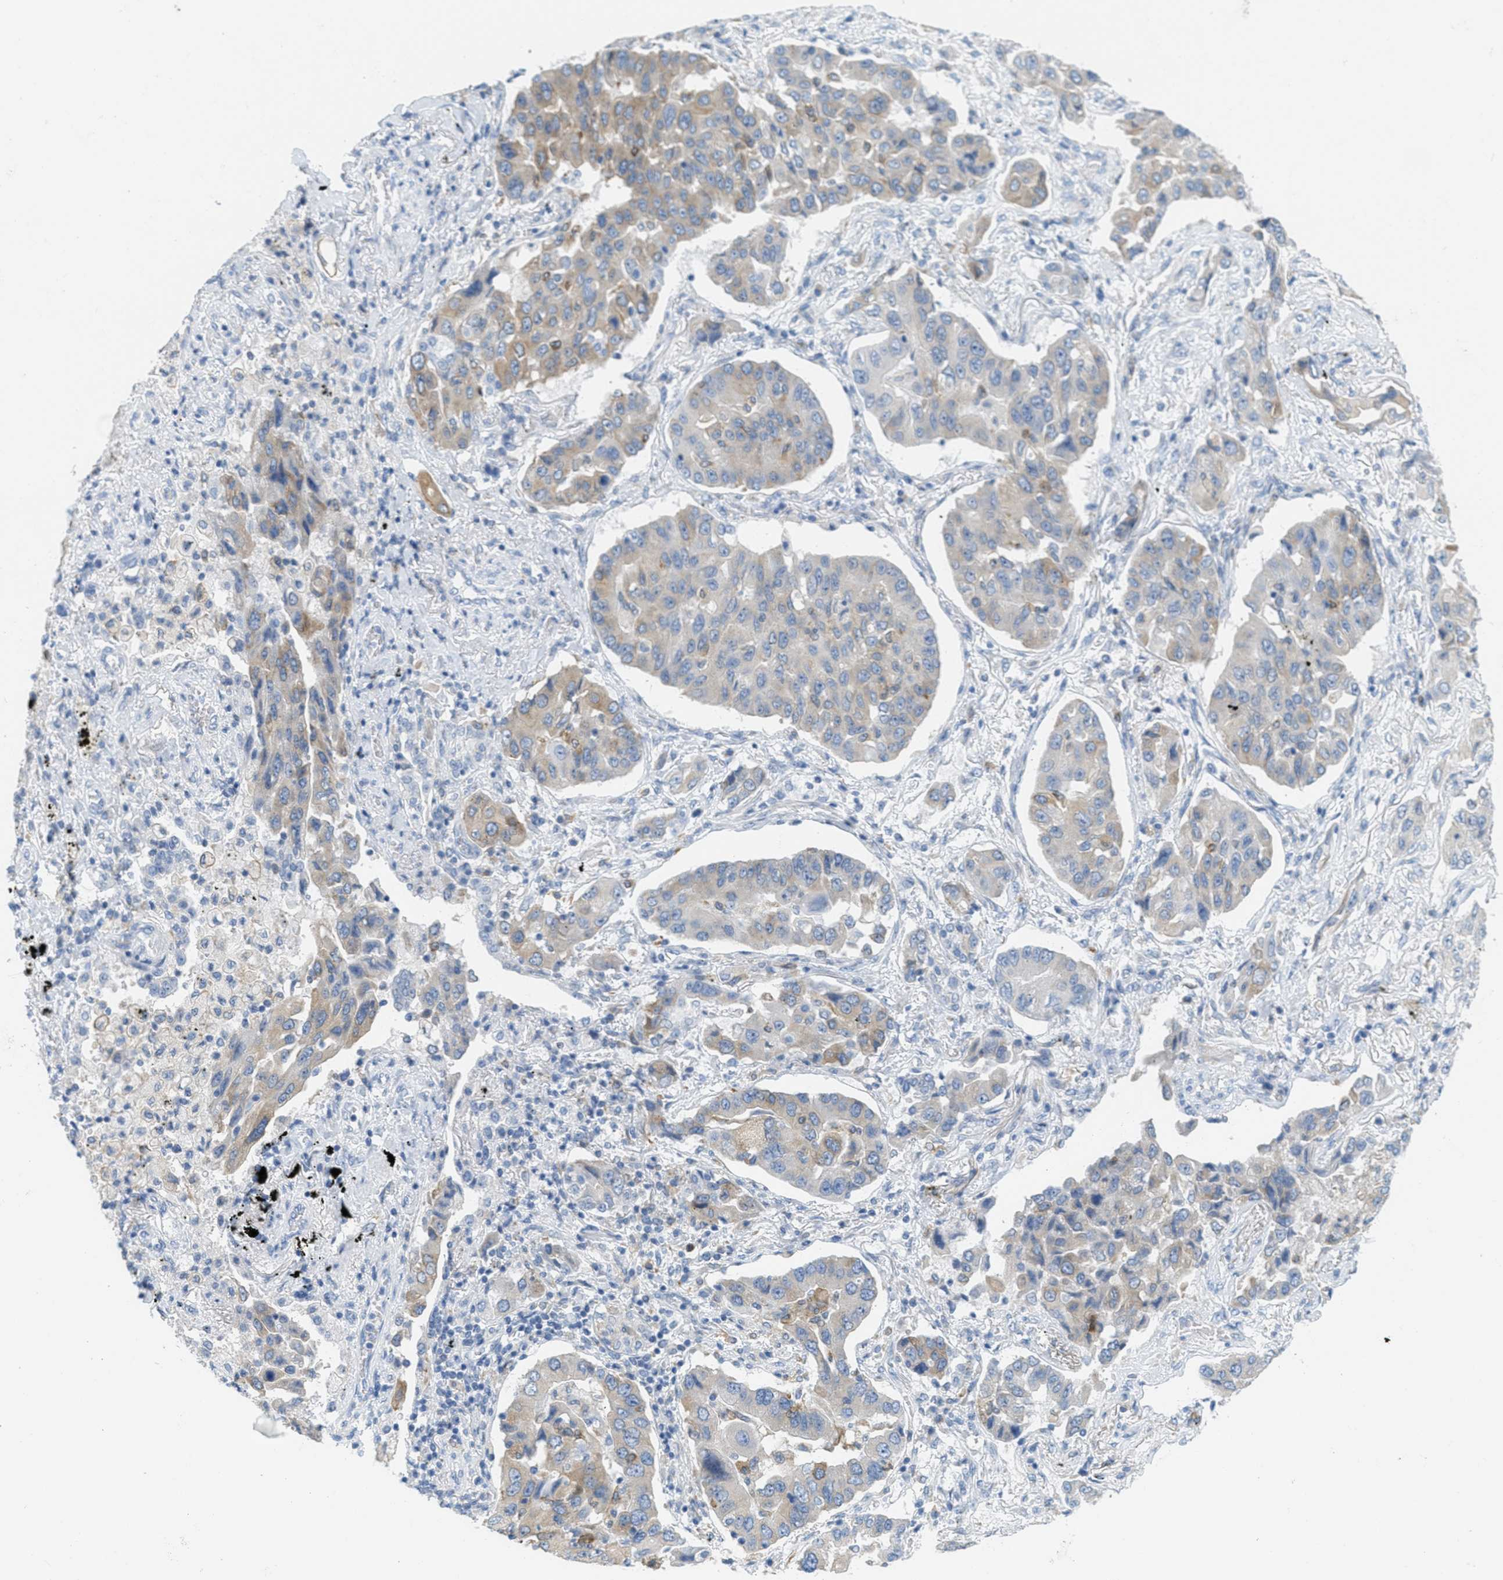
{"staining": {"intensity": "moderate", "quantity": "<25%", "location": "cytoplasmic/membranous"}, "tissue": "lung cancer", "cell_type": "Tumor cells", "image_type": "cancer", "snomed": [{"axis": "morphology", "description": "Adenocarcinoma, NOS"}, {"axis": "topography", "description": "Lung"}], "caption": "Human lung cancer stained with a brown dye reveals moderate cytoplasmic/membranous positive staining in about <25% of tumor cells.", "gene": "TEX264", "patient": {"sex": "female", "age": 65}}